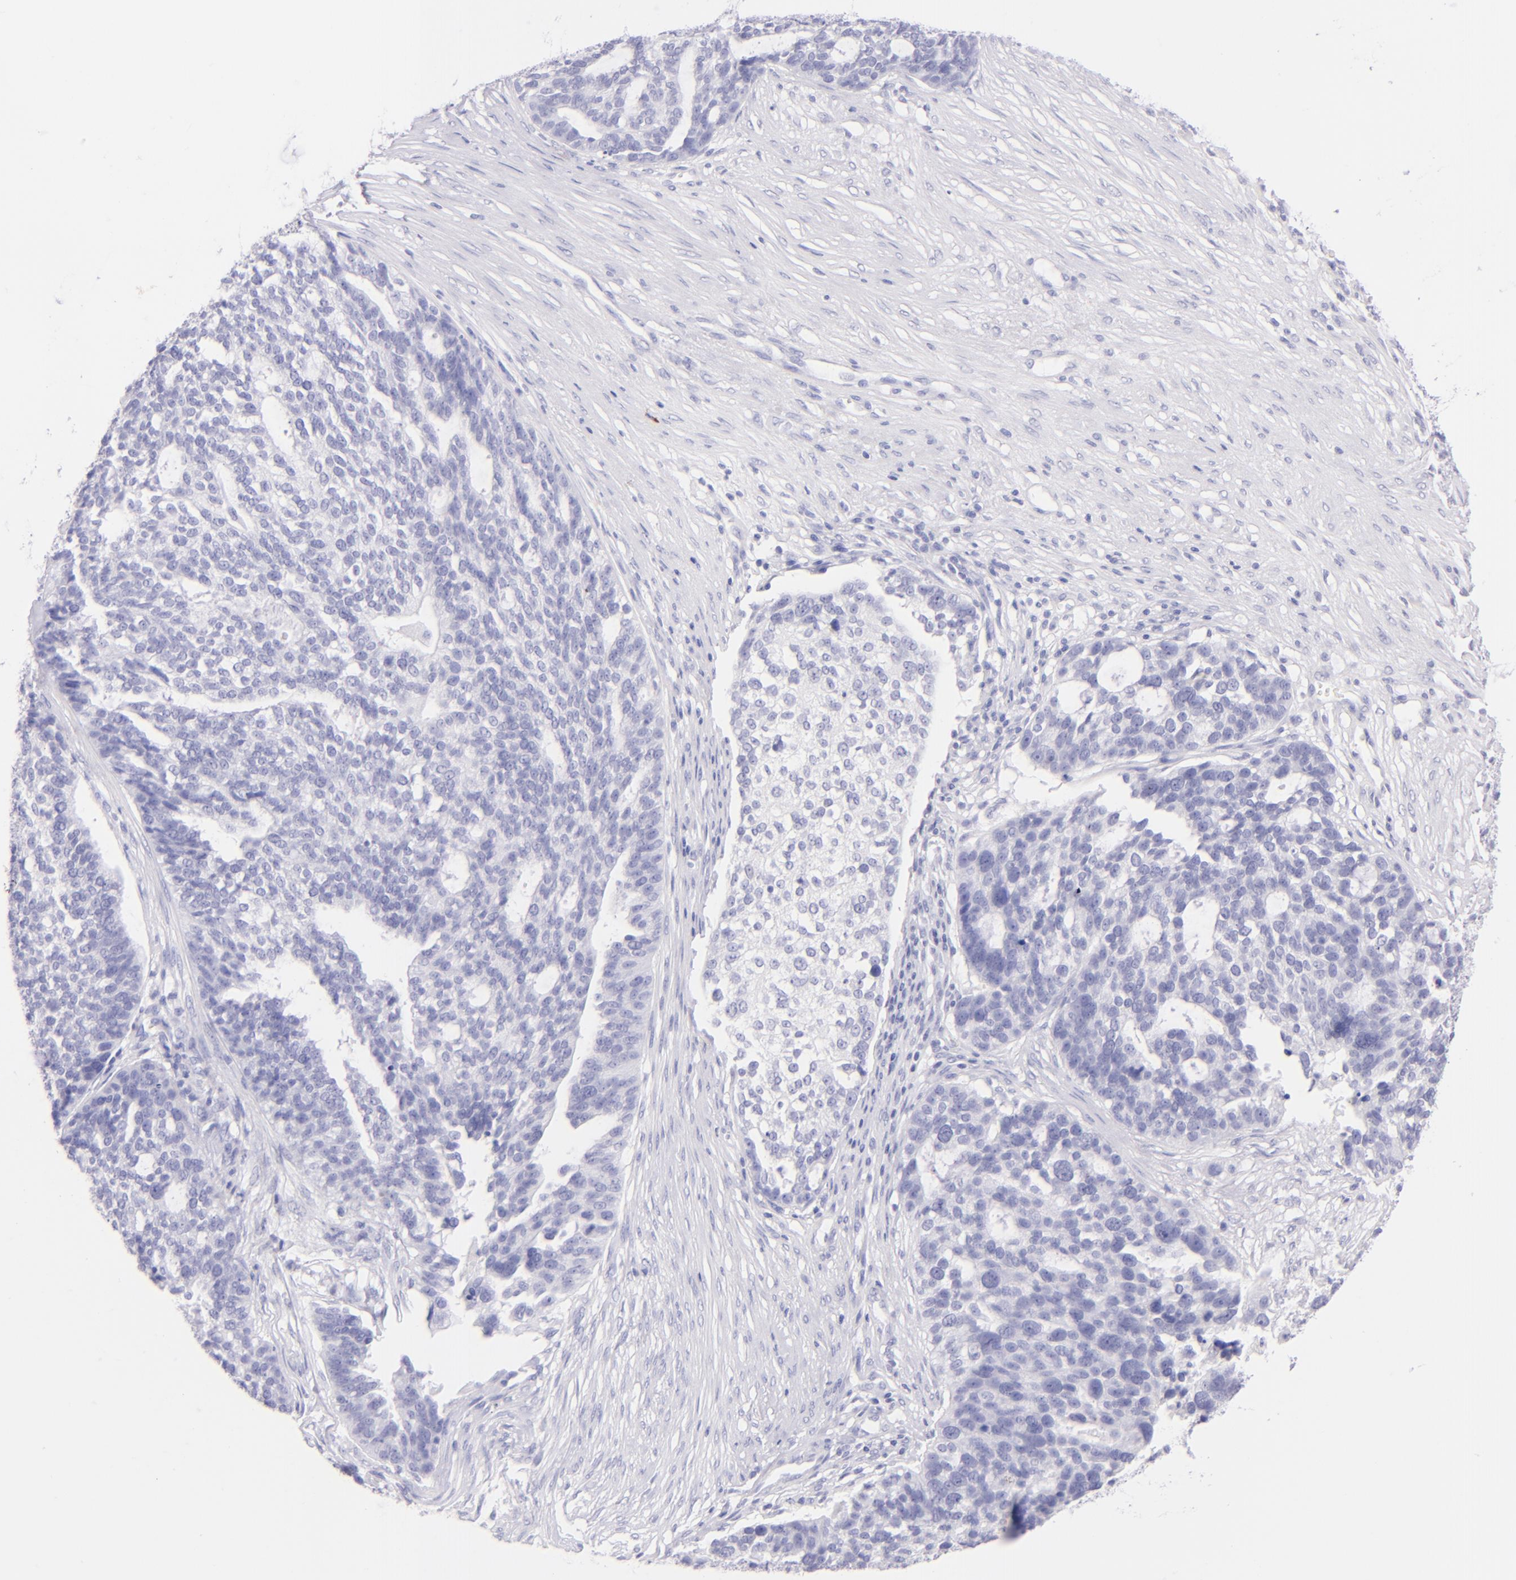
{"staining": {"intensity": "negative", "quantity": "none", "location": "none"}, "tissue": "ovarian cancer", "cell_type": "Tumor cells", "image_type": "cancer", "snomed": [{"axis": "morphology", "description": "Cystadenocarcinoma, serous, NOS"}, {"axis": "topography", "description": "Ovary"}], "caption": "High magnification brightfield microscopy of serous cystadenocarcinoma (ovarian) stained with DAB (brown) and counterstained with hematoxylin (blue): tumor cells show no significant positivity.", "gene": "SDC1", "patient": {"sex": "female", "age": 59}}